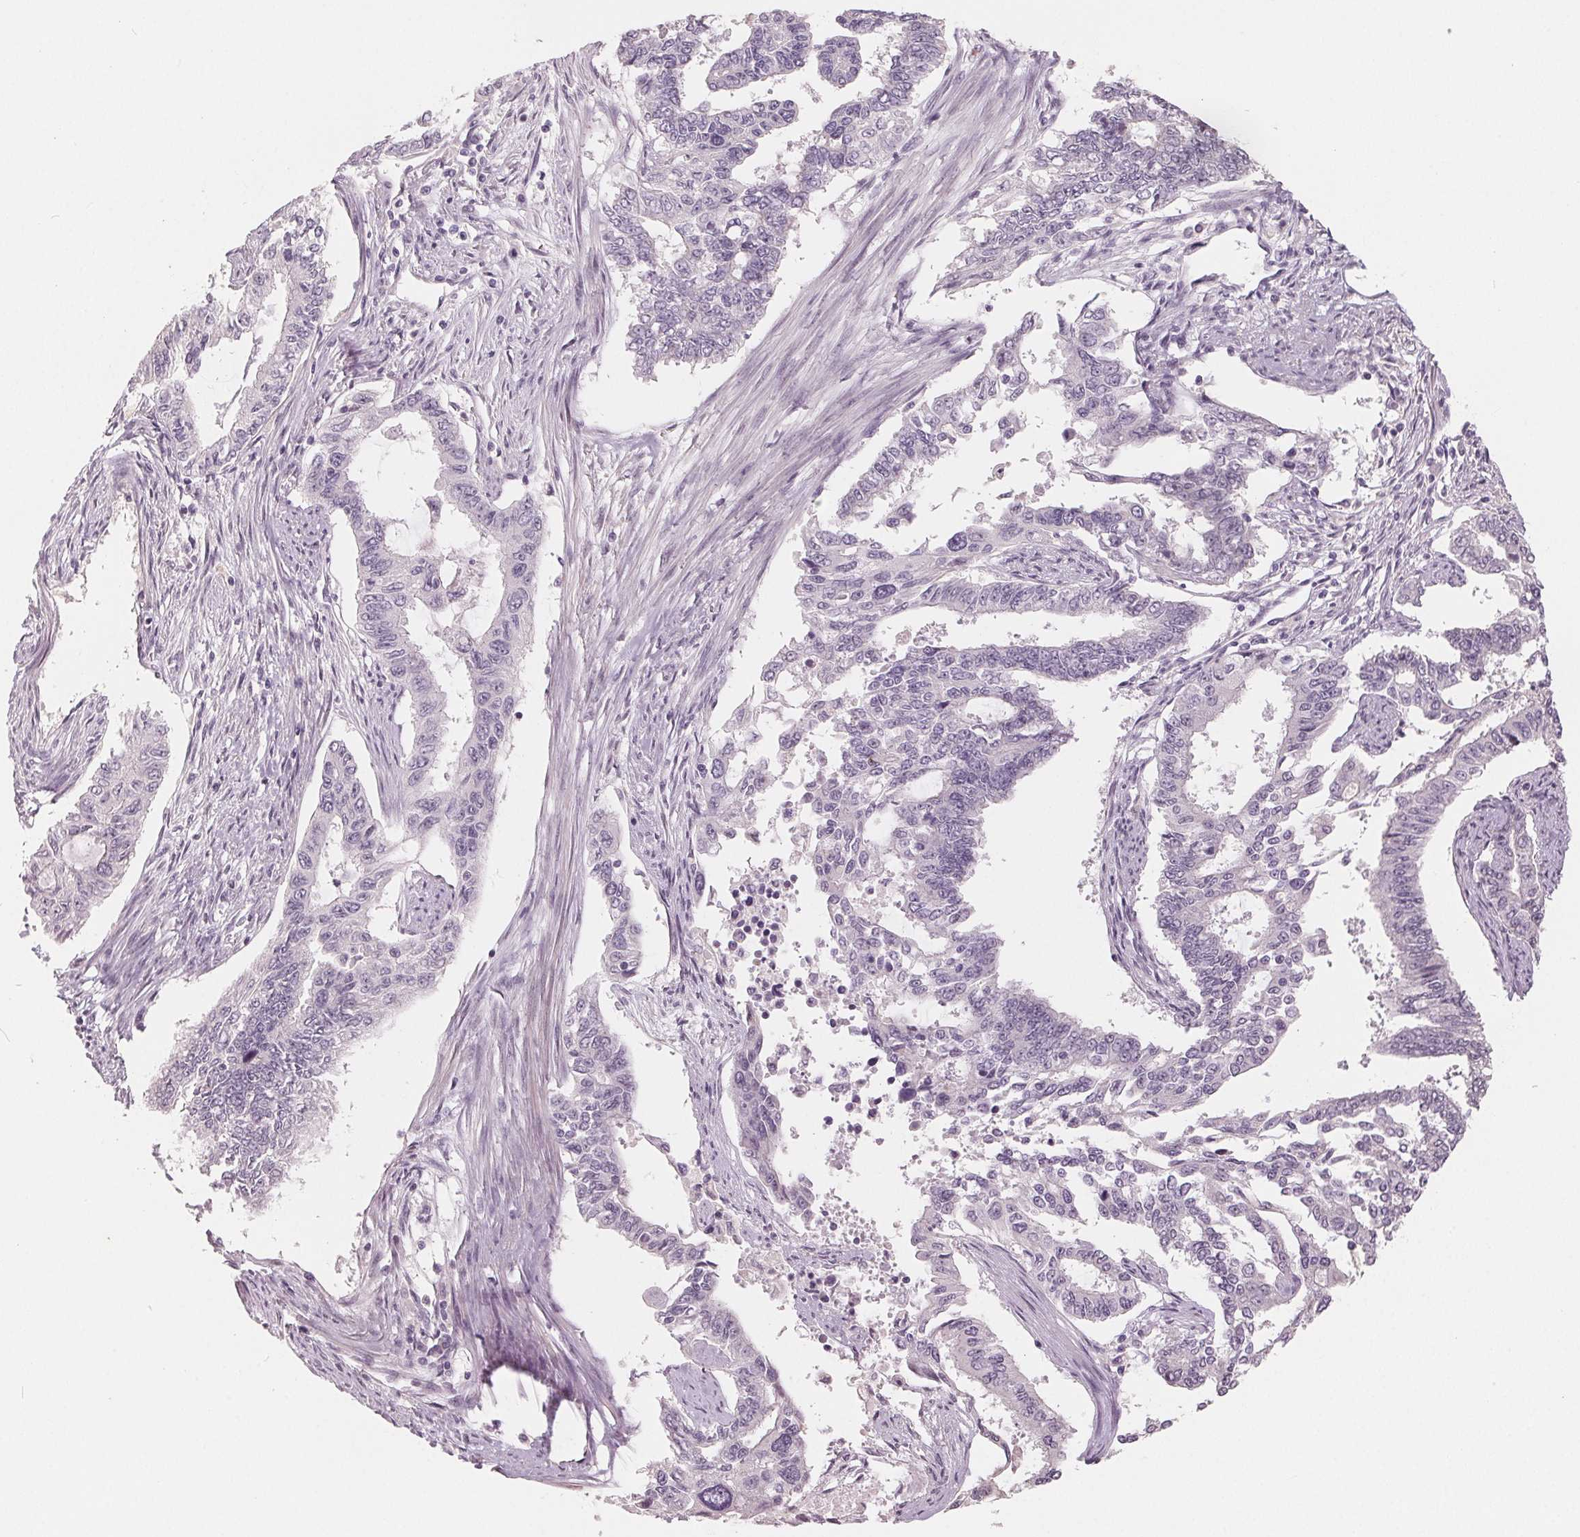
{"staining": {"intensity": "negative", "quantity": "none", "location": "none"}, "tissue": "endometrial cancer", "cell_type": "Tumor cells", "image_type": "cancer", "snomed": [{"axis": "morphology", "description": "Adenocarcinoma, NOS"}, {"axis": "topography", "description": "Uterus"}], "caption": "IHC of endometrial cancer (adenocarcinoma) displays no positivity in tumor cells.", "gene": "ZBBX", "patient": {"sex": "female", "age": 59}}